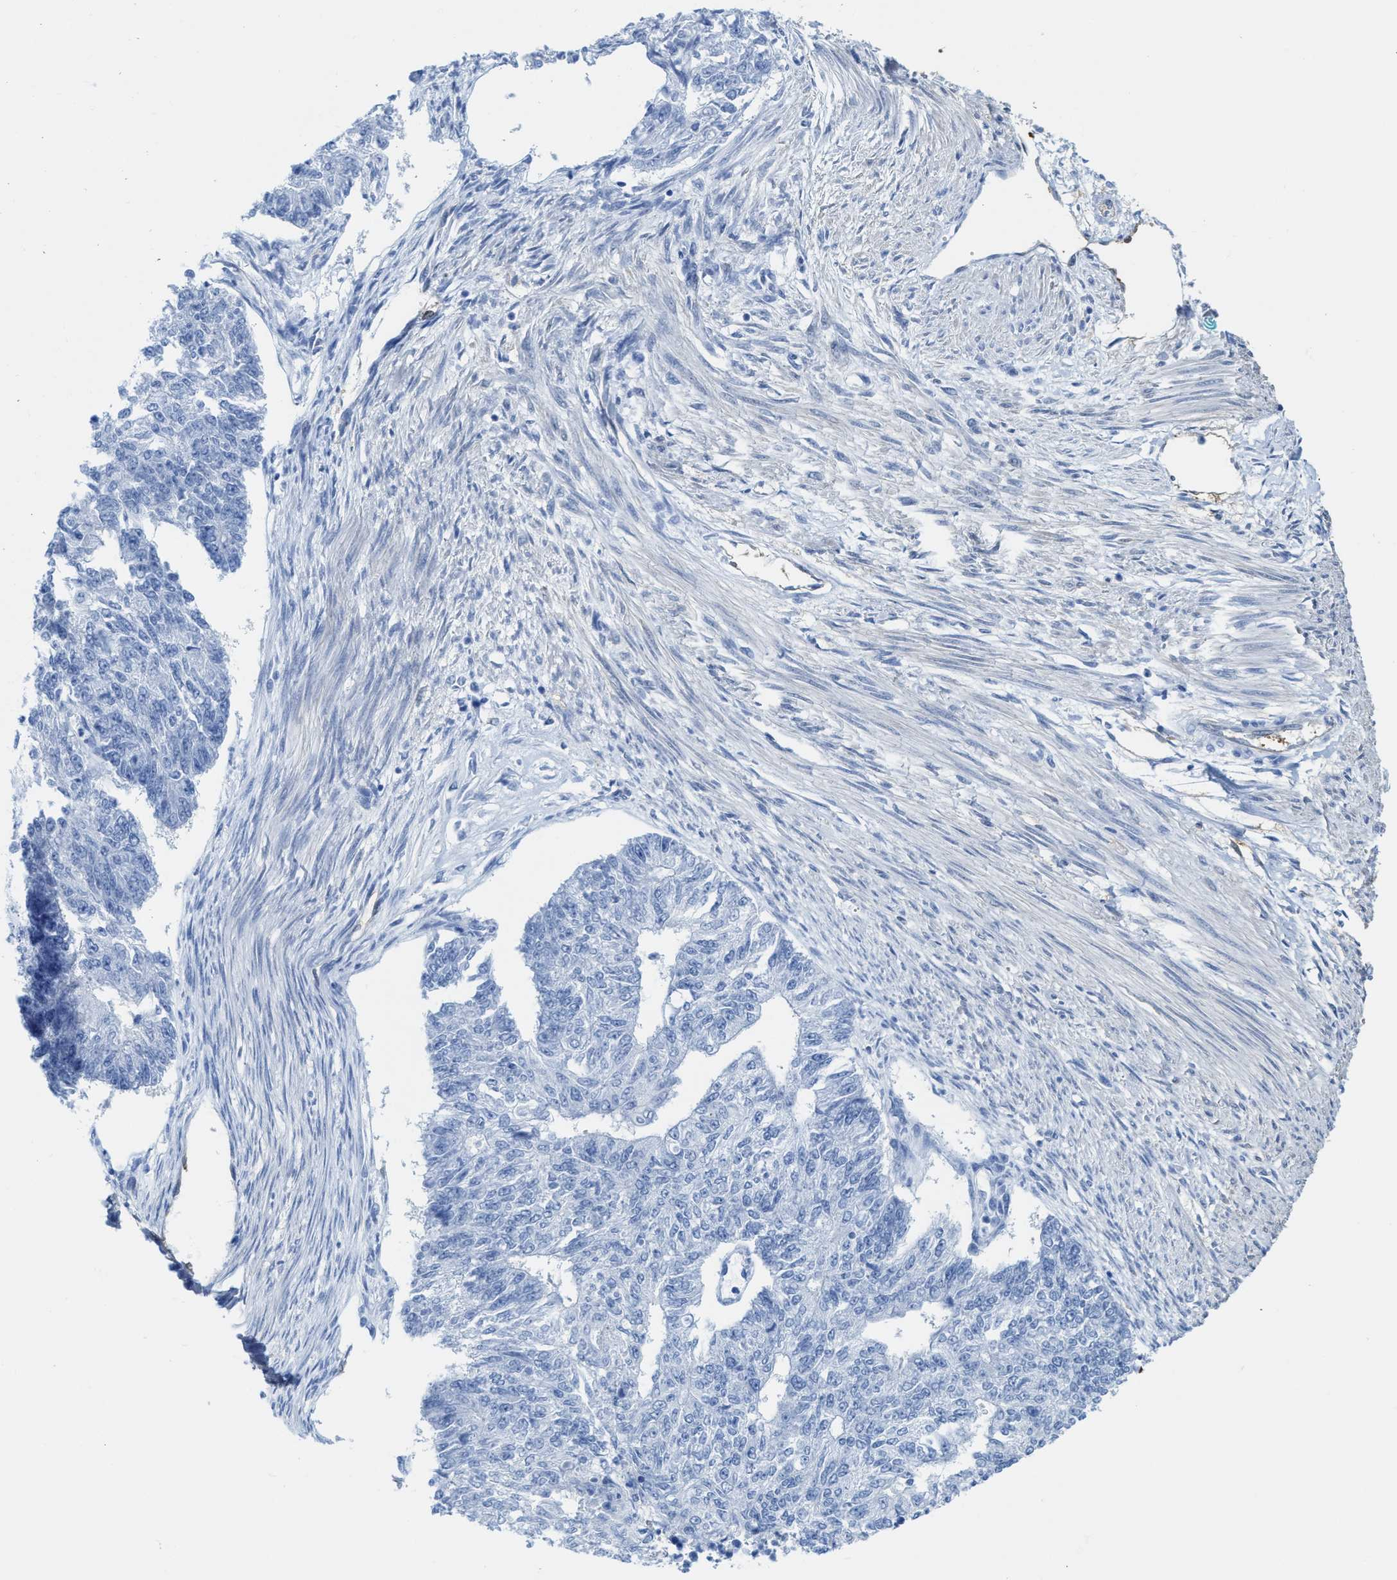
{"staining": {"intensity": "negative", "quantity": "none", "location": "none"}, "tissue": "endometrial cancer", "cell_type": "Tumor cells", "image_type": "cancer", "snomed": [{"axis": "morphology", "description": "Adenocarcinoma, NOS"}, {"axis": "topography", "description": "Endometrium"}], "caption": "Immunohistochemical staining of human adenocarcinoma (endometrial) shows no significant expression in tumor cells. Nuclei are stained in blue.", "gene": "ASS1", "patient": {"sex": "female", "age": 32}}